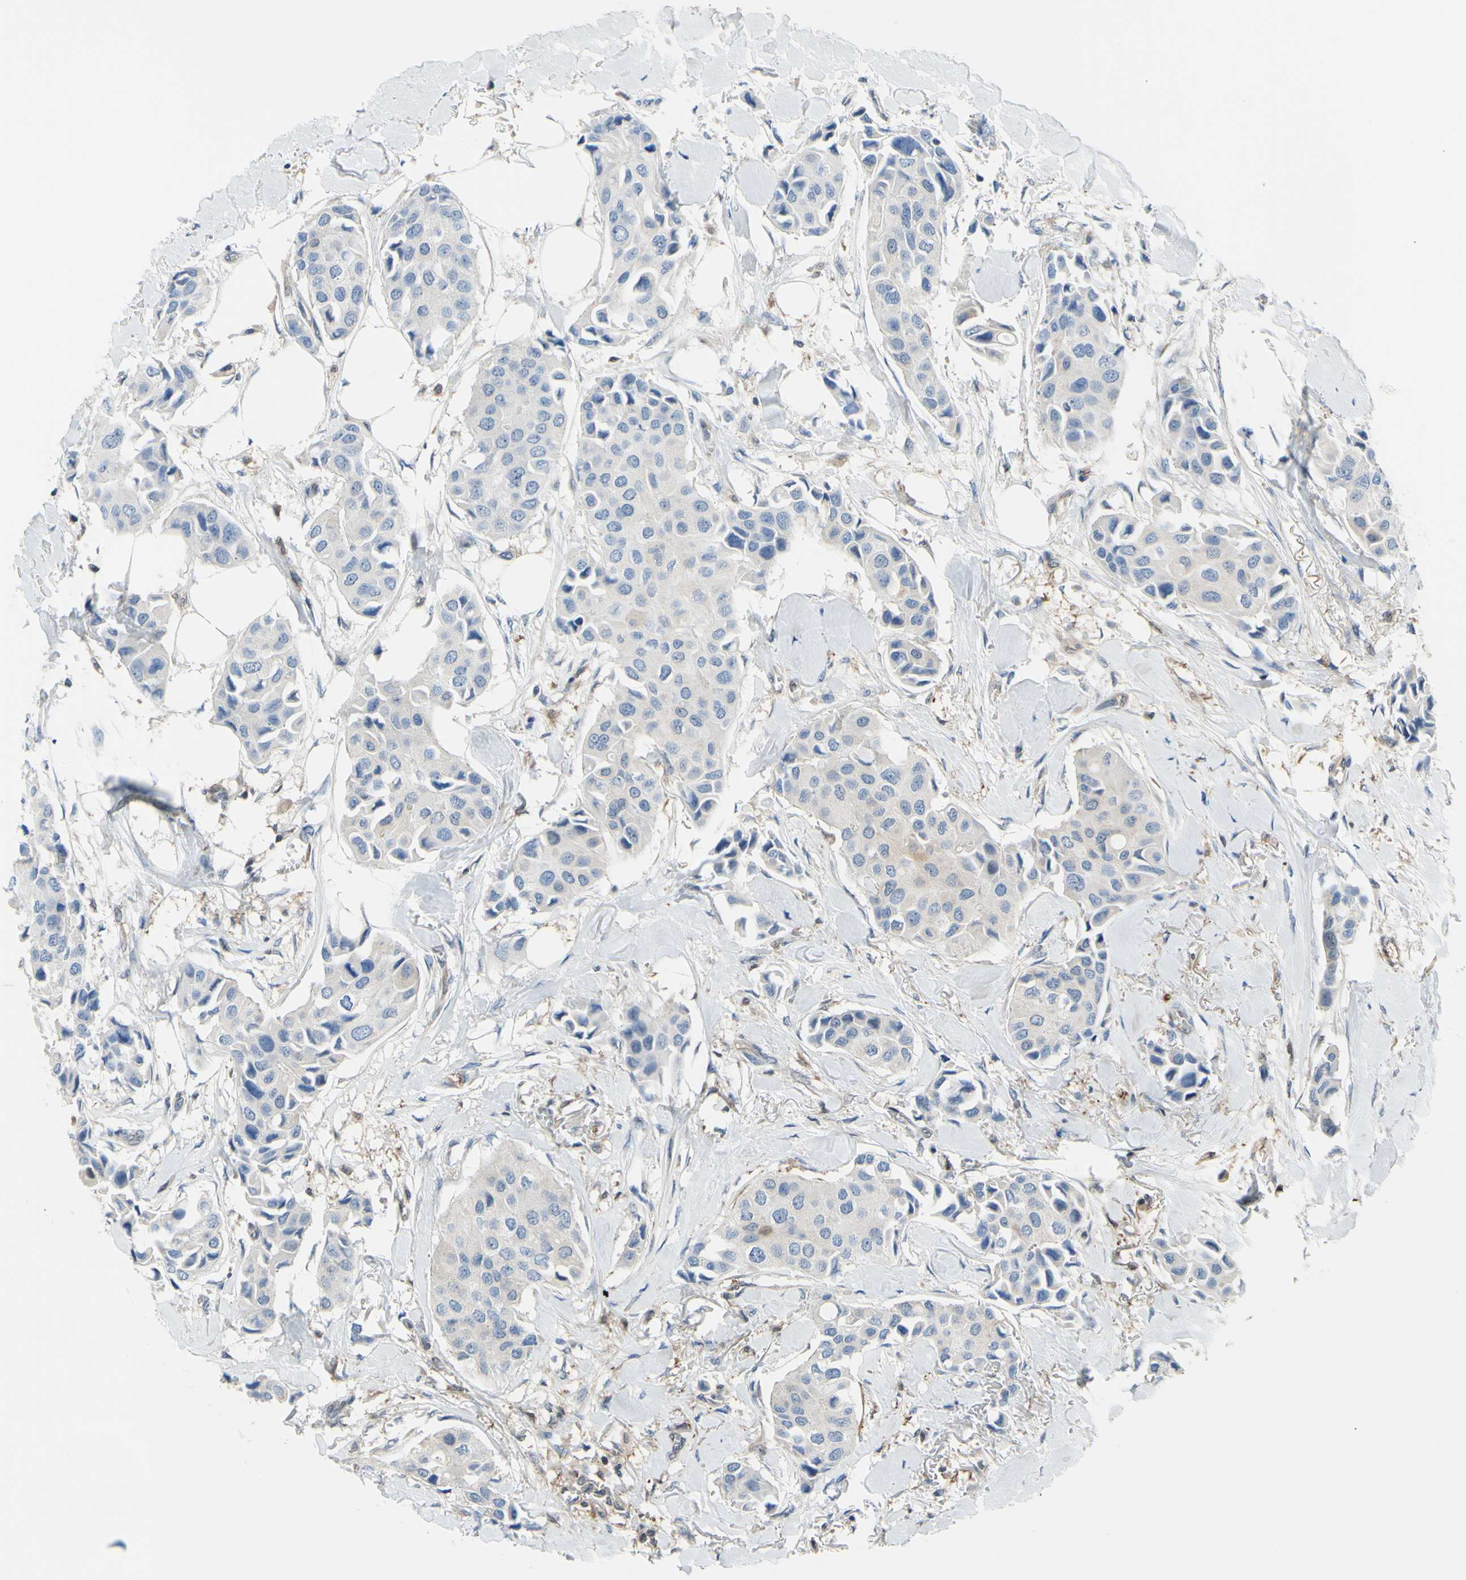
{"staining": {"intensity": "negative", "quantity": "none", "location": "none"}, "tissue": "breast cancer", "cell_type": "Tumor cells", "image_type": "cancer", "snomed": [{"axis": "morphology", "description": "Duct carcinoma"}, {"axis": "topography", "description": "Breast"}], "caption": "High power microscopy photomicrograph of an IHC micrograph of breast cancer (infiltrating ductal carcinoma), revealing no significant expression in tumor cells.", "gene": "UPK3B", "patient": {"sex": "female", "age": 80}}